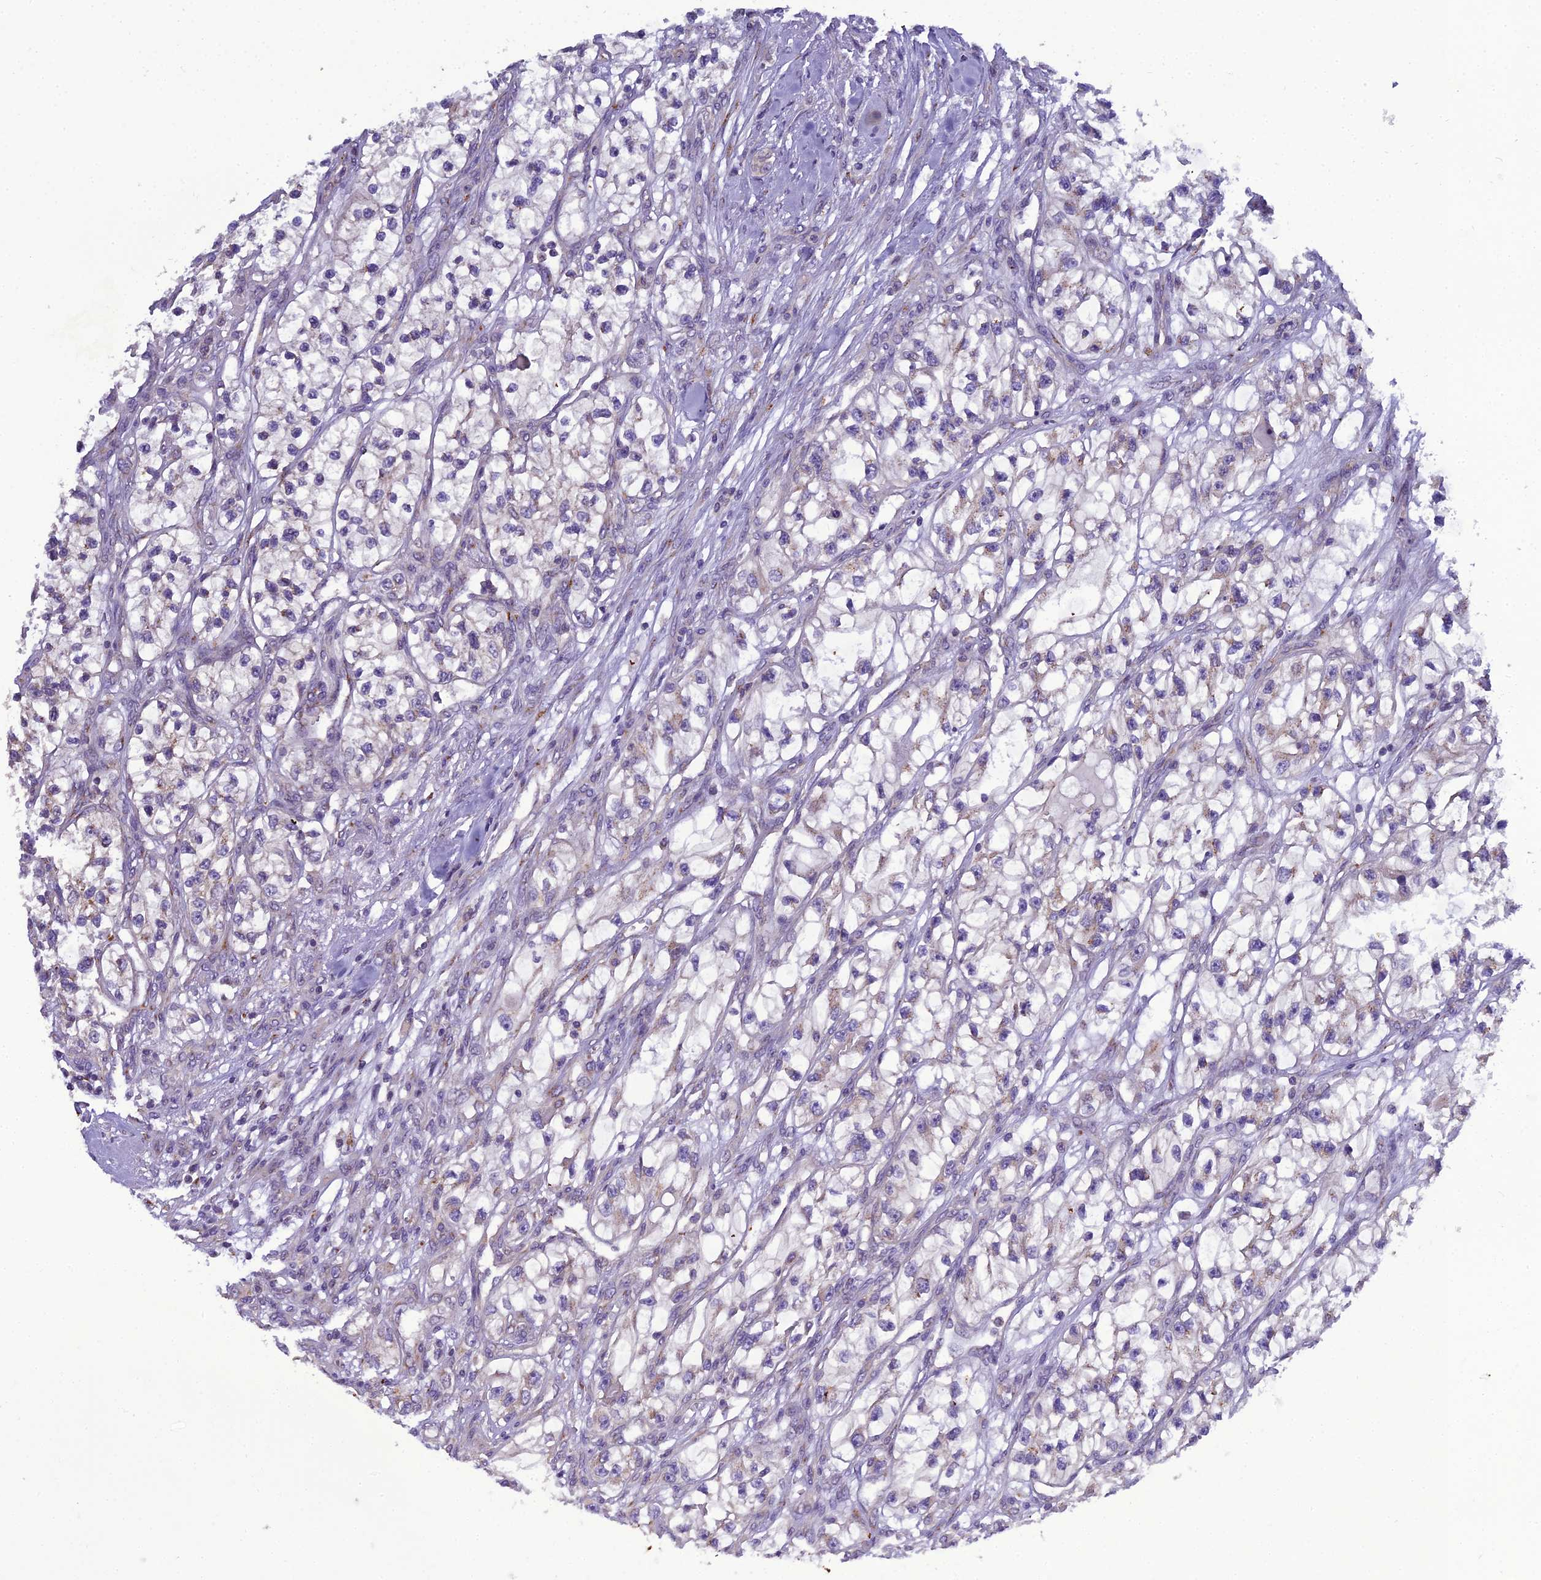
{"staining": {"intensity": "negative", "quantity": "none", "location": "none"}, "tissue": "renal cancer", "cell_type": "Tumor cells", "image_type": "cancer", "snomed": [{"axis": "morphology", "description": "Adenocarcinoma, NOS"}, {"axis": "topography", "description": "Kidney"}], "caption": "Immunohistochemical staining of adenocarcinoma (renal) demonstrates no significant staining in tumor cells. (Brightfield microscopy of DAB immunohistochemistry (IHC) at high magnification).", "gene": "GOLPH3", "patient": {"sex": "female", "age": 57}}